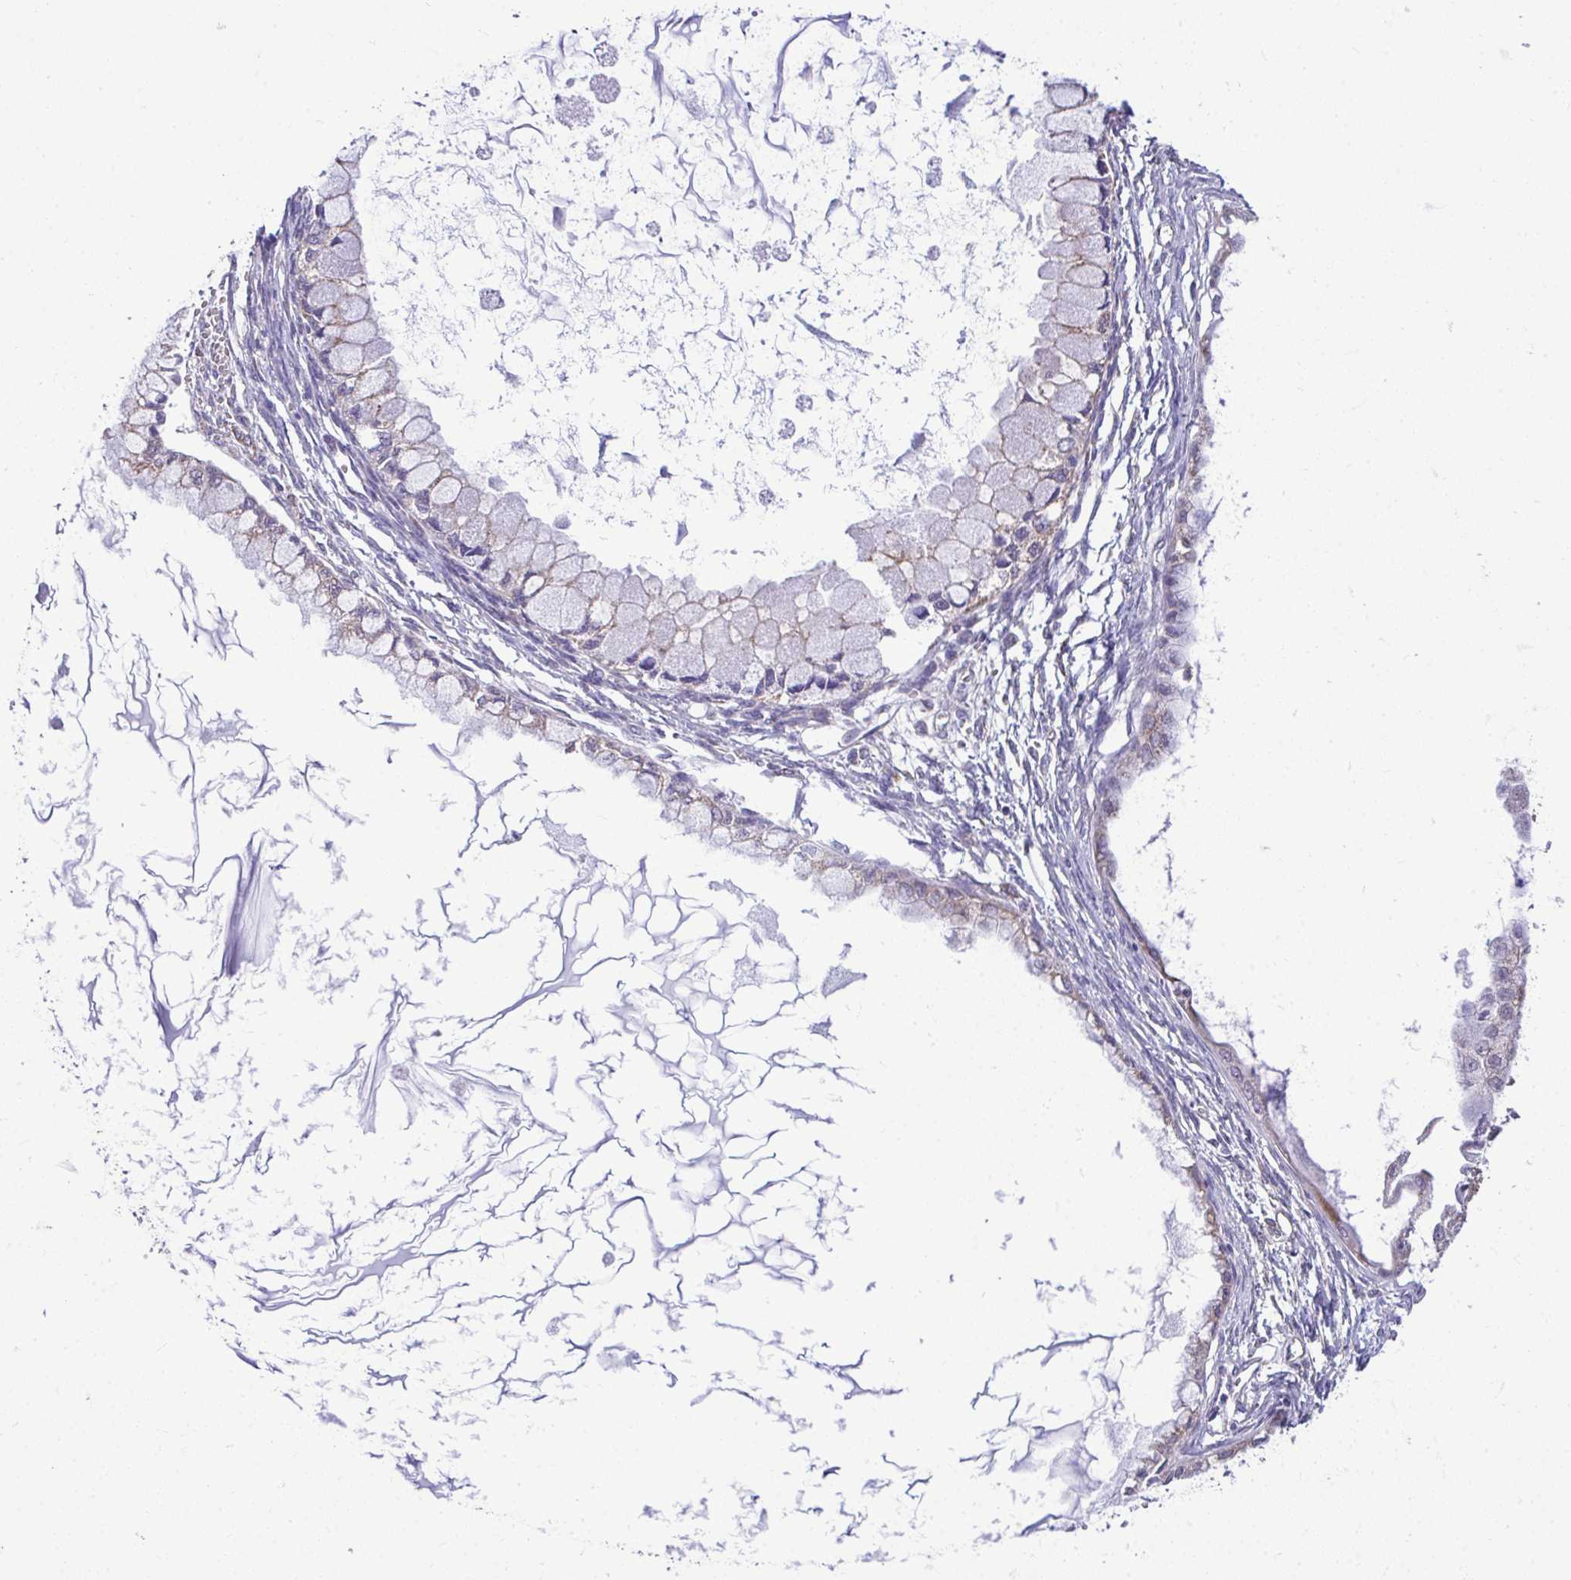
{"staining": {"intensity": "weak", "quantity": "25%-75%", "location": "cytoplasmic/membranous"}, "tissue": "ovarian cancer", "cell_type": "Tumor cells", "image_type": "cancer", "snomed": [{"axis": "morphology", "description": "Cystadenocarcinoma, mucinous, NOS"}, {"axis": "topography", "description": "Ovary"}], "caption": "Ovarian cancer stained with DAB (3,3'-diaminobenzidine) IHC reveals low levels of weak cytoplasmic/membranous staining in approximately 25%-75% of tumor cells.", "gene": "SARS2", "patient": {"sex": "female", "age": 34}}